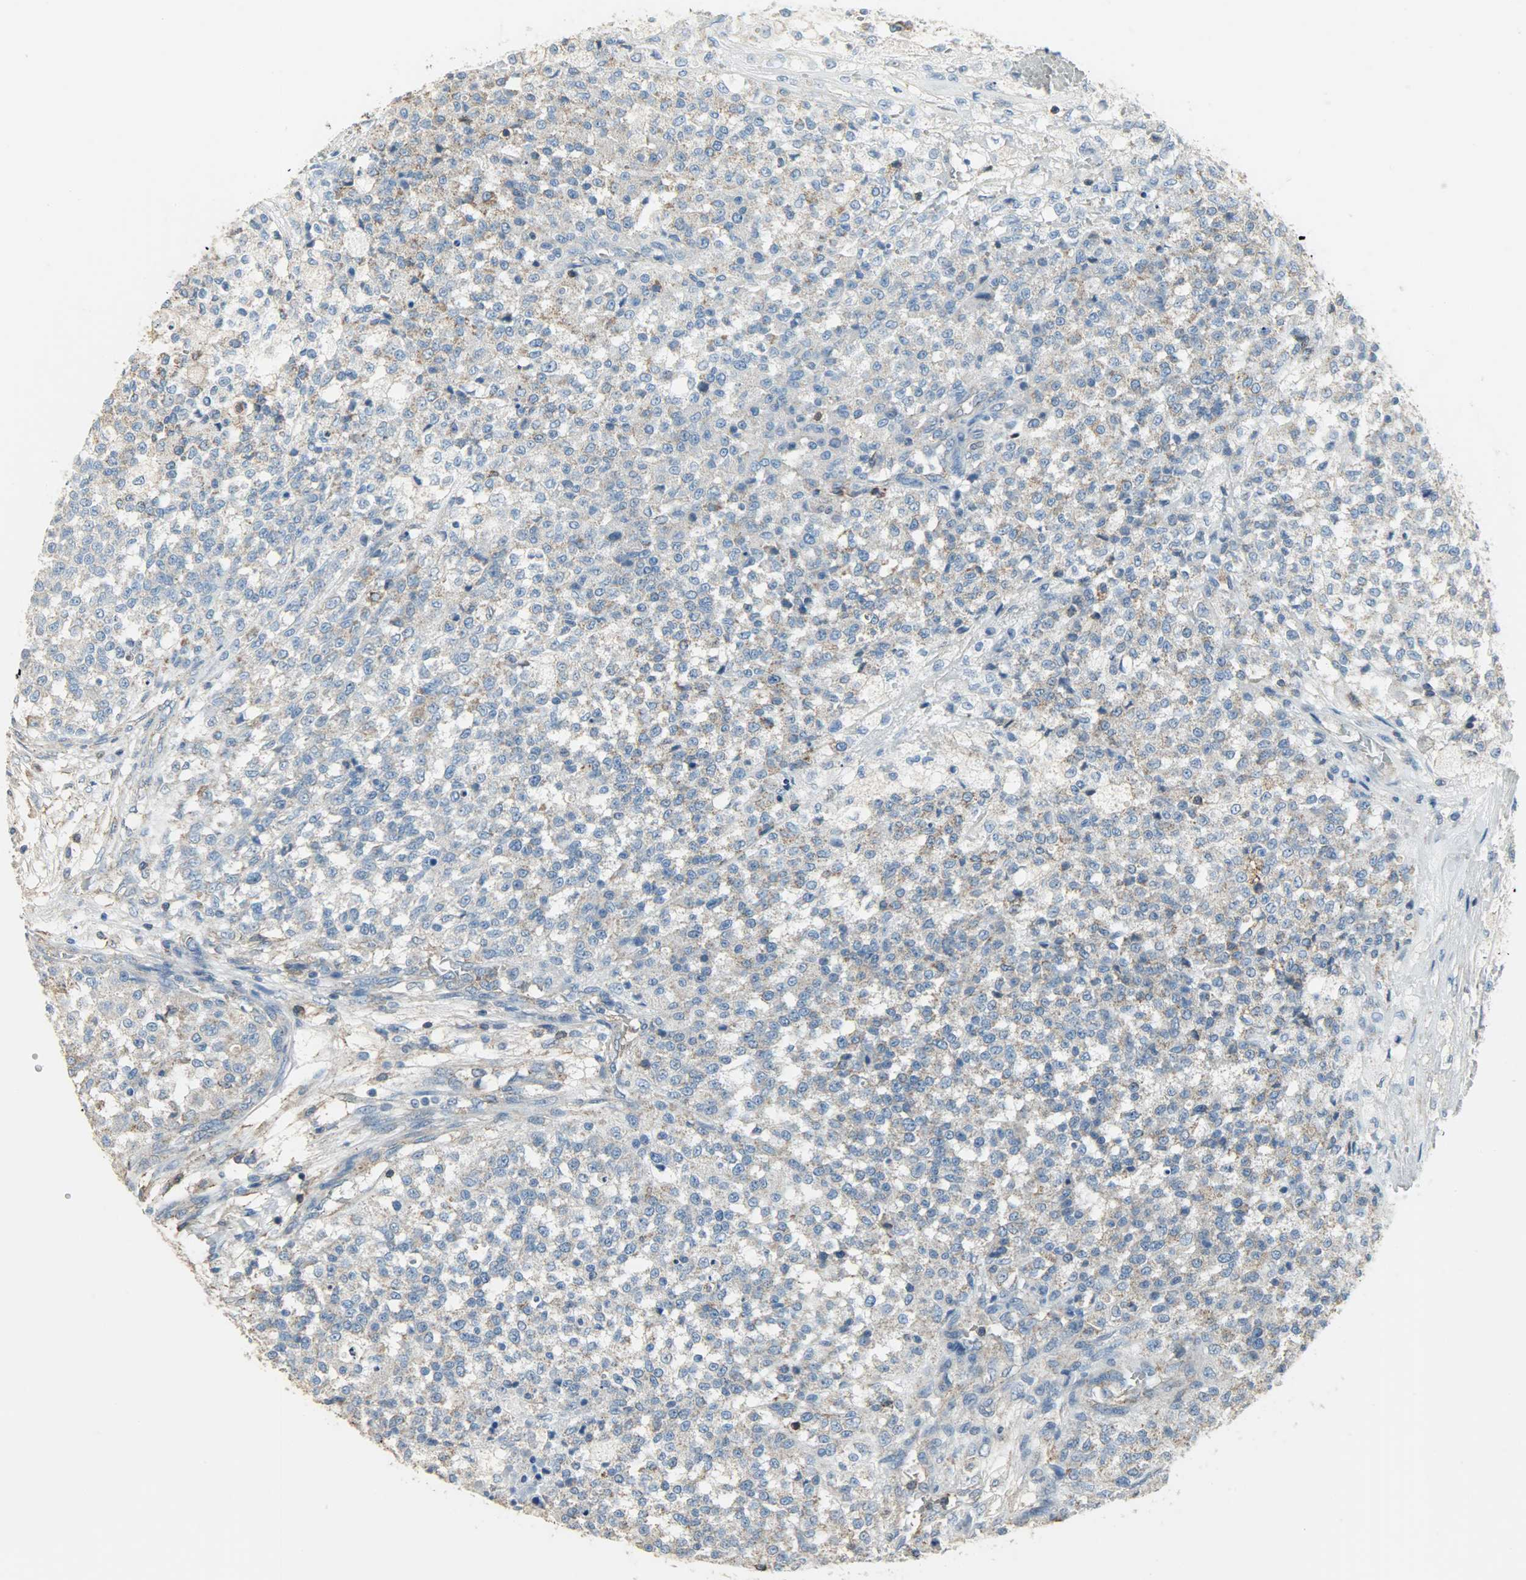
{"staining": {"intensity": "weak", "quantity": ">75%", "location": "cytoplasmic/membranous"}, "tissue": "testis cancer", "cell_type": "Tumor cells", "image_type": "cancer", "snomed": [{"axis": "morphology", "description": "Seminoma, NOS"}, {"axis": "topography", "description": "Testis"}], "caption": "Immunohistochemical staining of human testis cancer shows weak cytoplasmic/membranous protein positivity in about >75% of tumor cells.", "gene": "DNAJA4", "patient": {"sex": "male", "age": 59}}